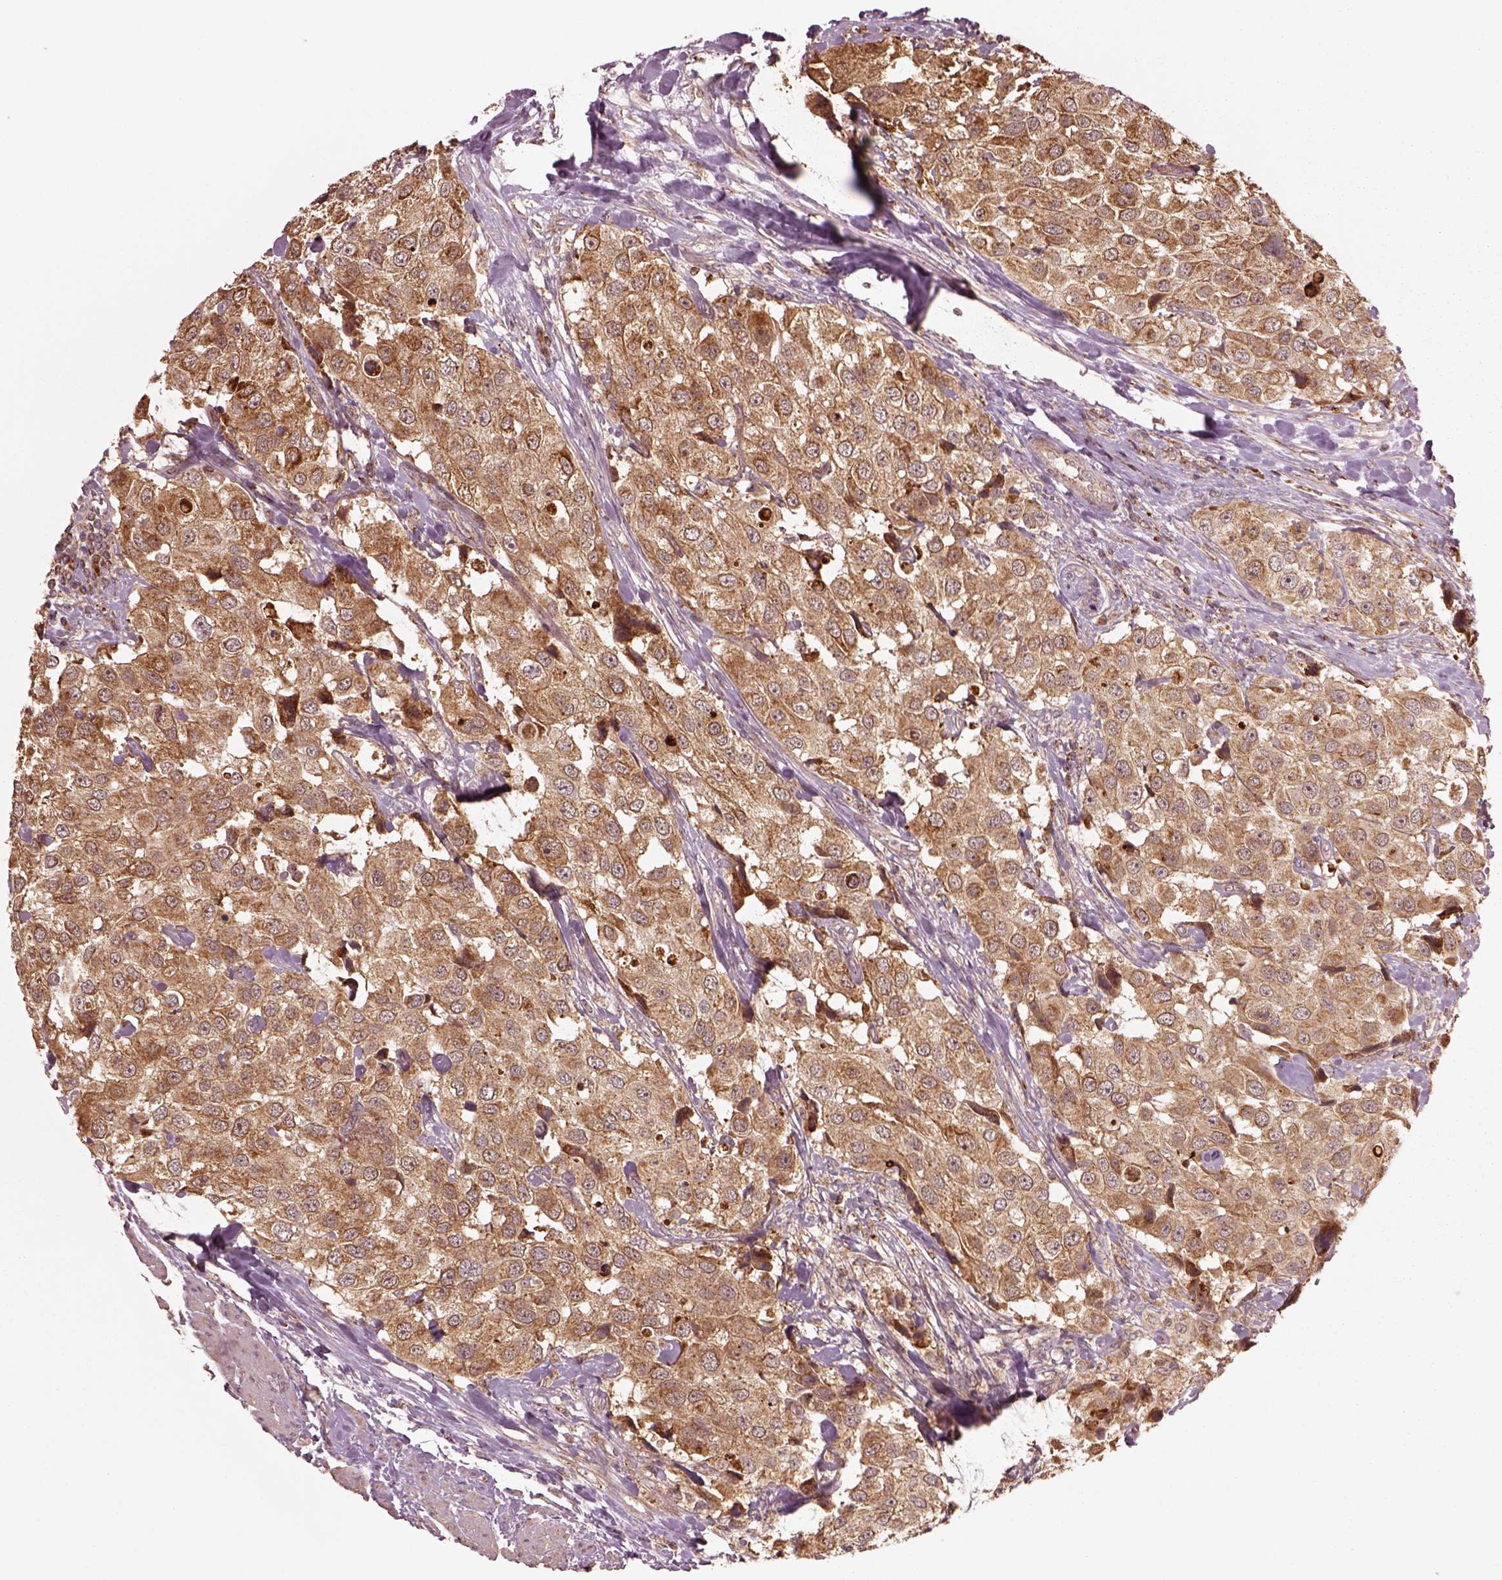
{"staining": {"intensity": "moderate", "quantity": ">75%", "location": "cytoplasmic/membranous"}, "tissue": "urothelial cancer", "cell_type": "Tumor cells", "image_type": "cancer", "snomed": [{"axis": "morphology", "description": "Urothelial carcinoma, High grade"}, {"axis": "topography", "description": "Urinary bladder"}], "caption": "Brown immunohistochemical staining in high-grade urothelial carcinoma demonstrates moderate cytoplasmic/membranous expression in approximately >75% of tumor cells. (DAB = brown stain, brightfield microscopy at high magnification).", "gene": "SEL1L3", "patient": {"sex": "female", "age": 64}}